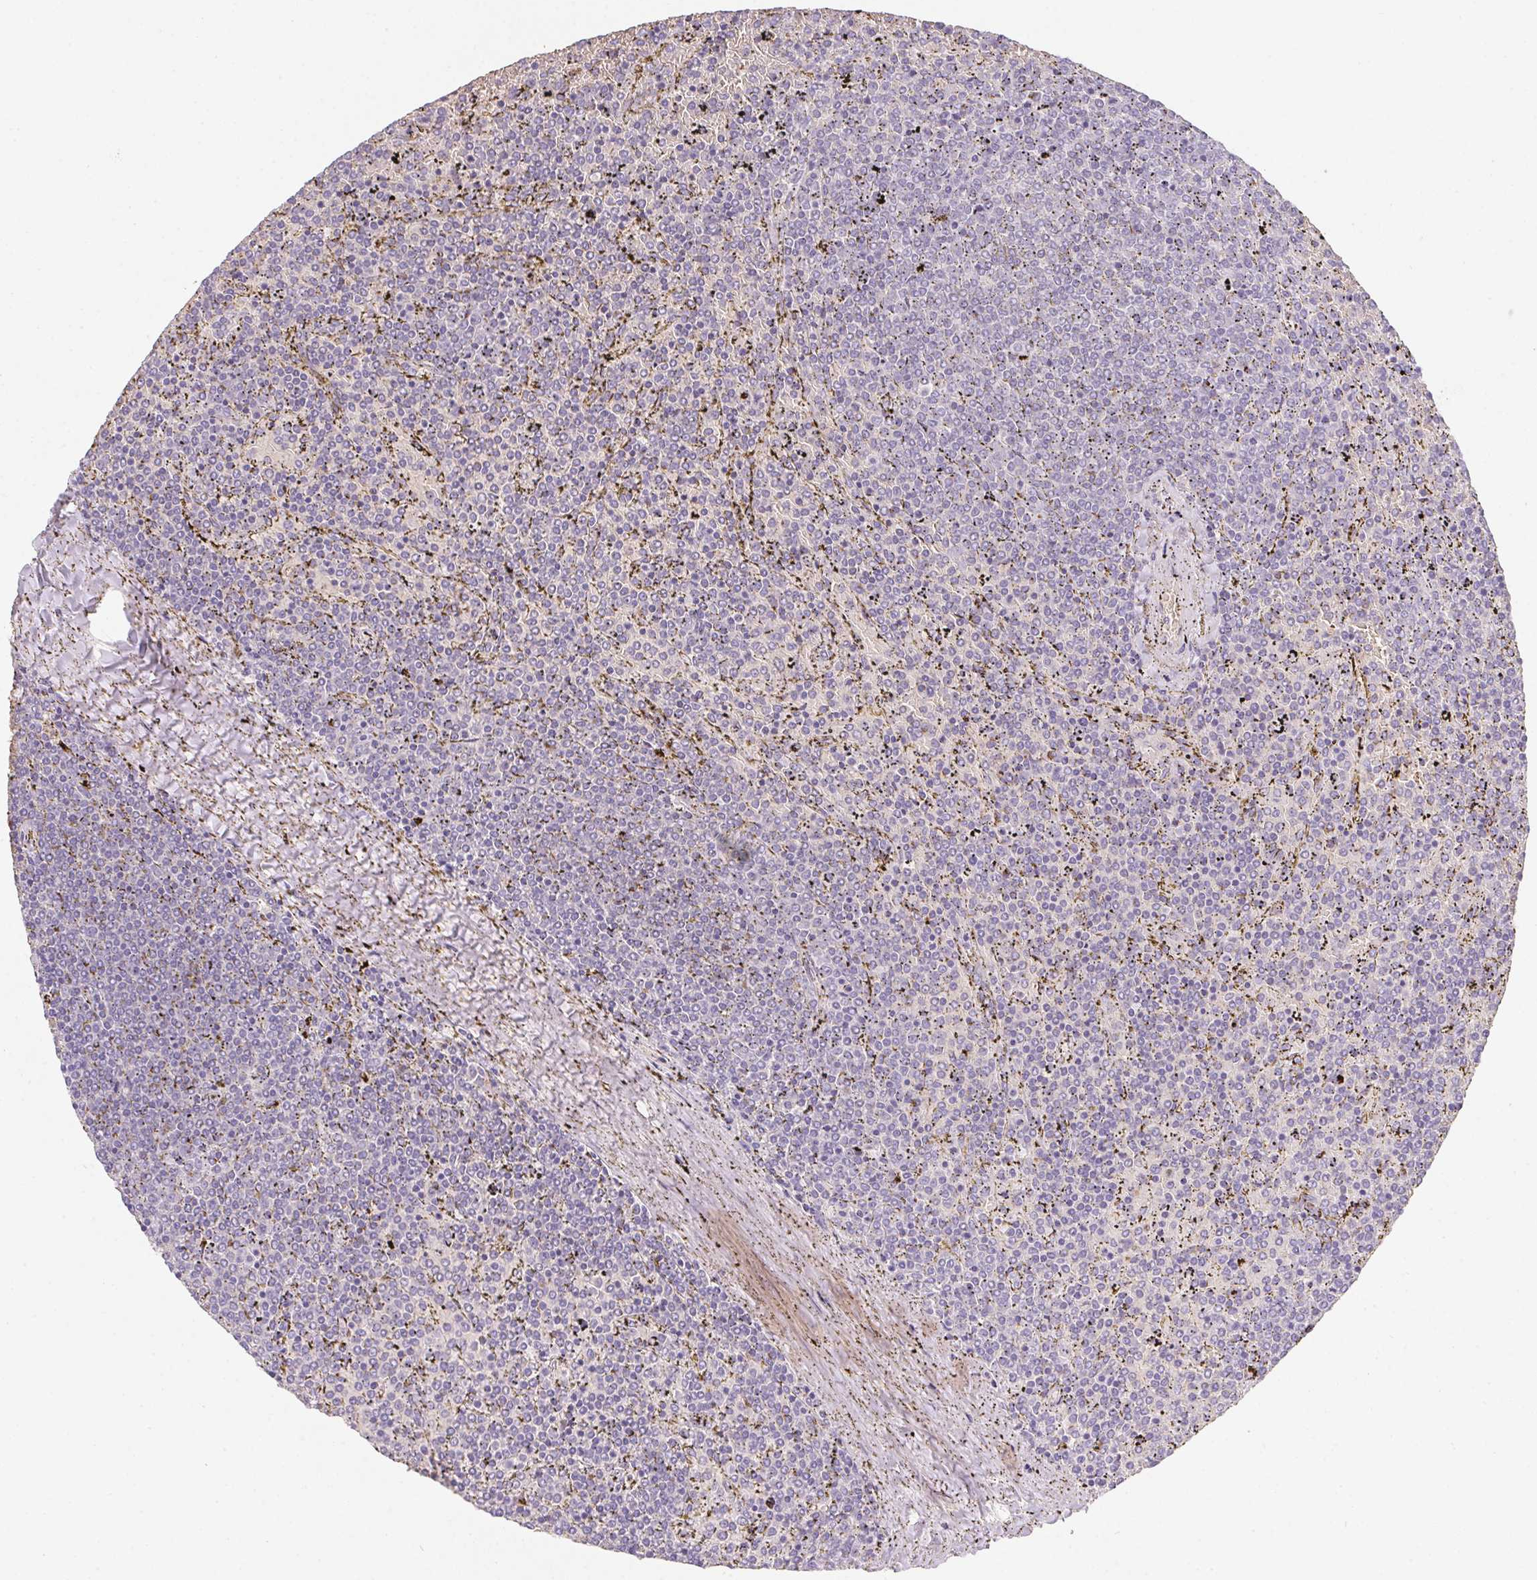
{"staining": {"intensity": "negative", "quantity": "none", "location": "none"}, "tissue": "lymphoma", "cell_type": "Tumor cells", "image_type": "cancer", "snomed": [{"axis": "morphology", "description": "Malignant lymphoma, non-Hodgkin's type, Low grade"}, {"axis": "topography", "description": "Spleen"}], "caption": "A micrograph of human malignant lymphoma, non-Hodgkin's type (low-grade) is negative for staining in tumor cells. (DAB (3,3'-diaminobenzidine) IHC visualized using brightfield microscopy, high magnification).", "gene": "DCD", "patient": {"sex": "female", "age": 77}}